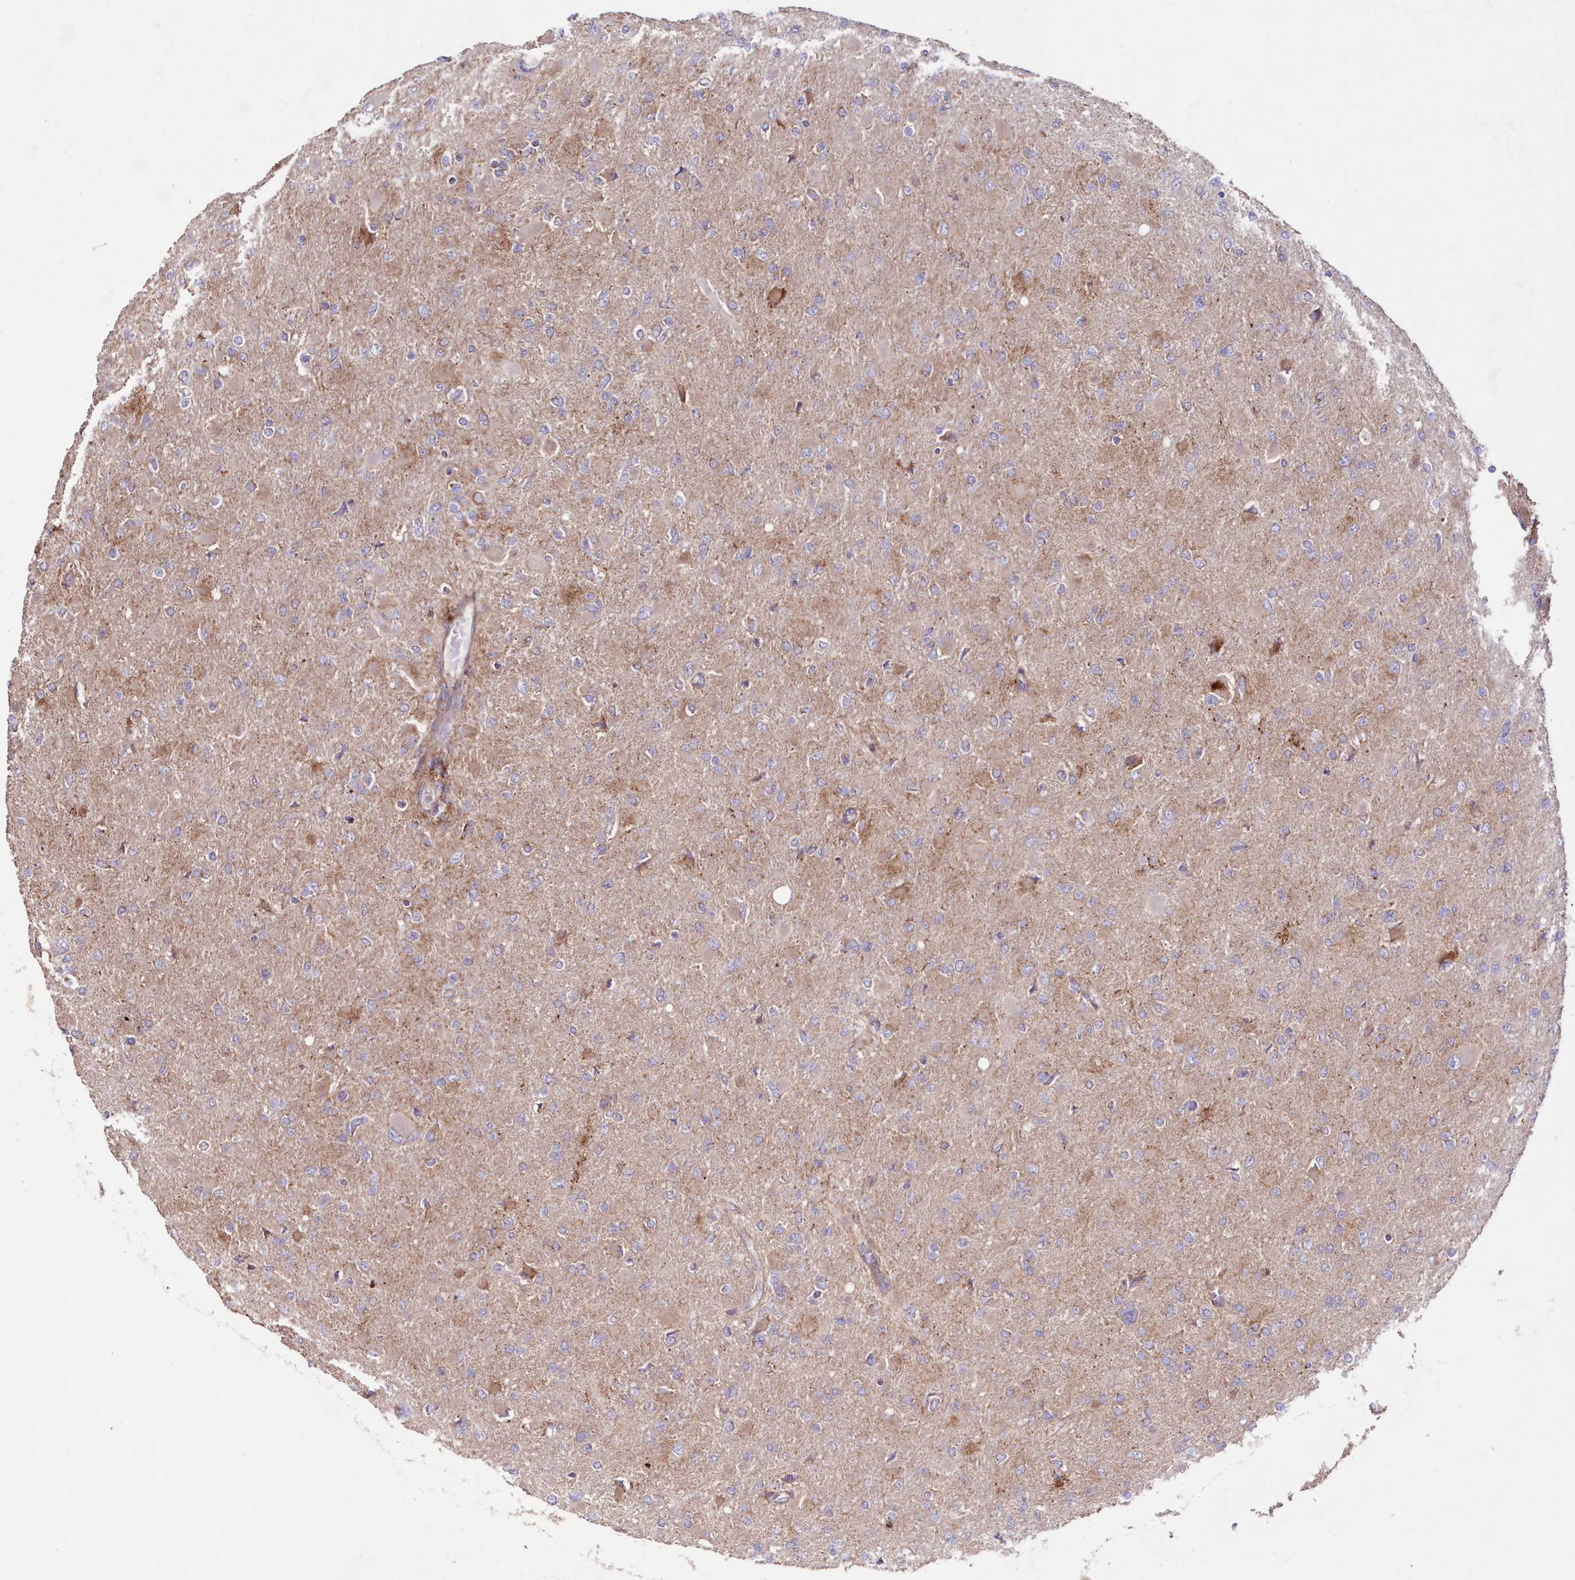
{"staining": {"intensity": "weak", "quantity": "25%-75%", "location": "cytoplasmic/membranous"}, "tissue": "glioma", "cell_type": "Tumor cells", "image_type": "cancer", "snomed": [{"axis": "morphology", "description": "Glioma, malignant, High grade"}, {"axis": "topography", "description": "Cerebral cortex"}], "caption": "Immunohistochemistry (IHC) of human glioma shows low levels of weak cytoplasmic/membranous staining in about 25%-75% of tumor cells.", "gene": "HADHB", "patient": {"sex": "female", "age": 36}}